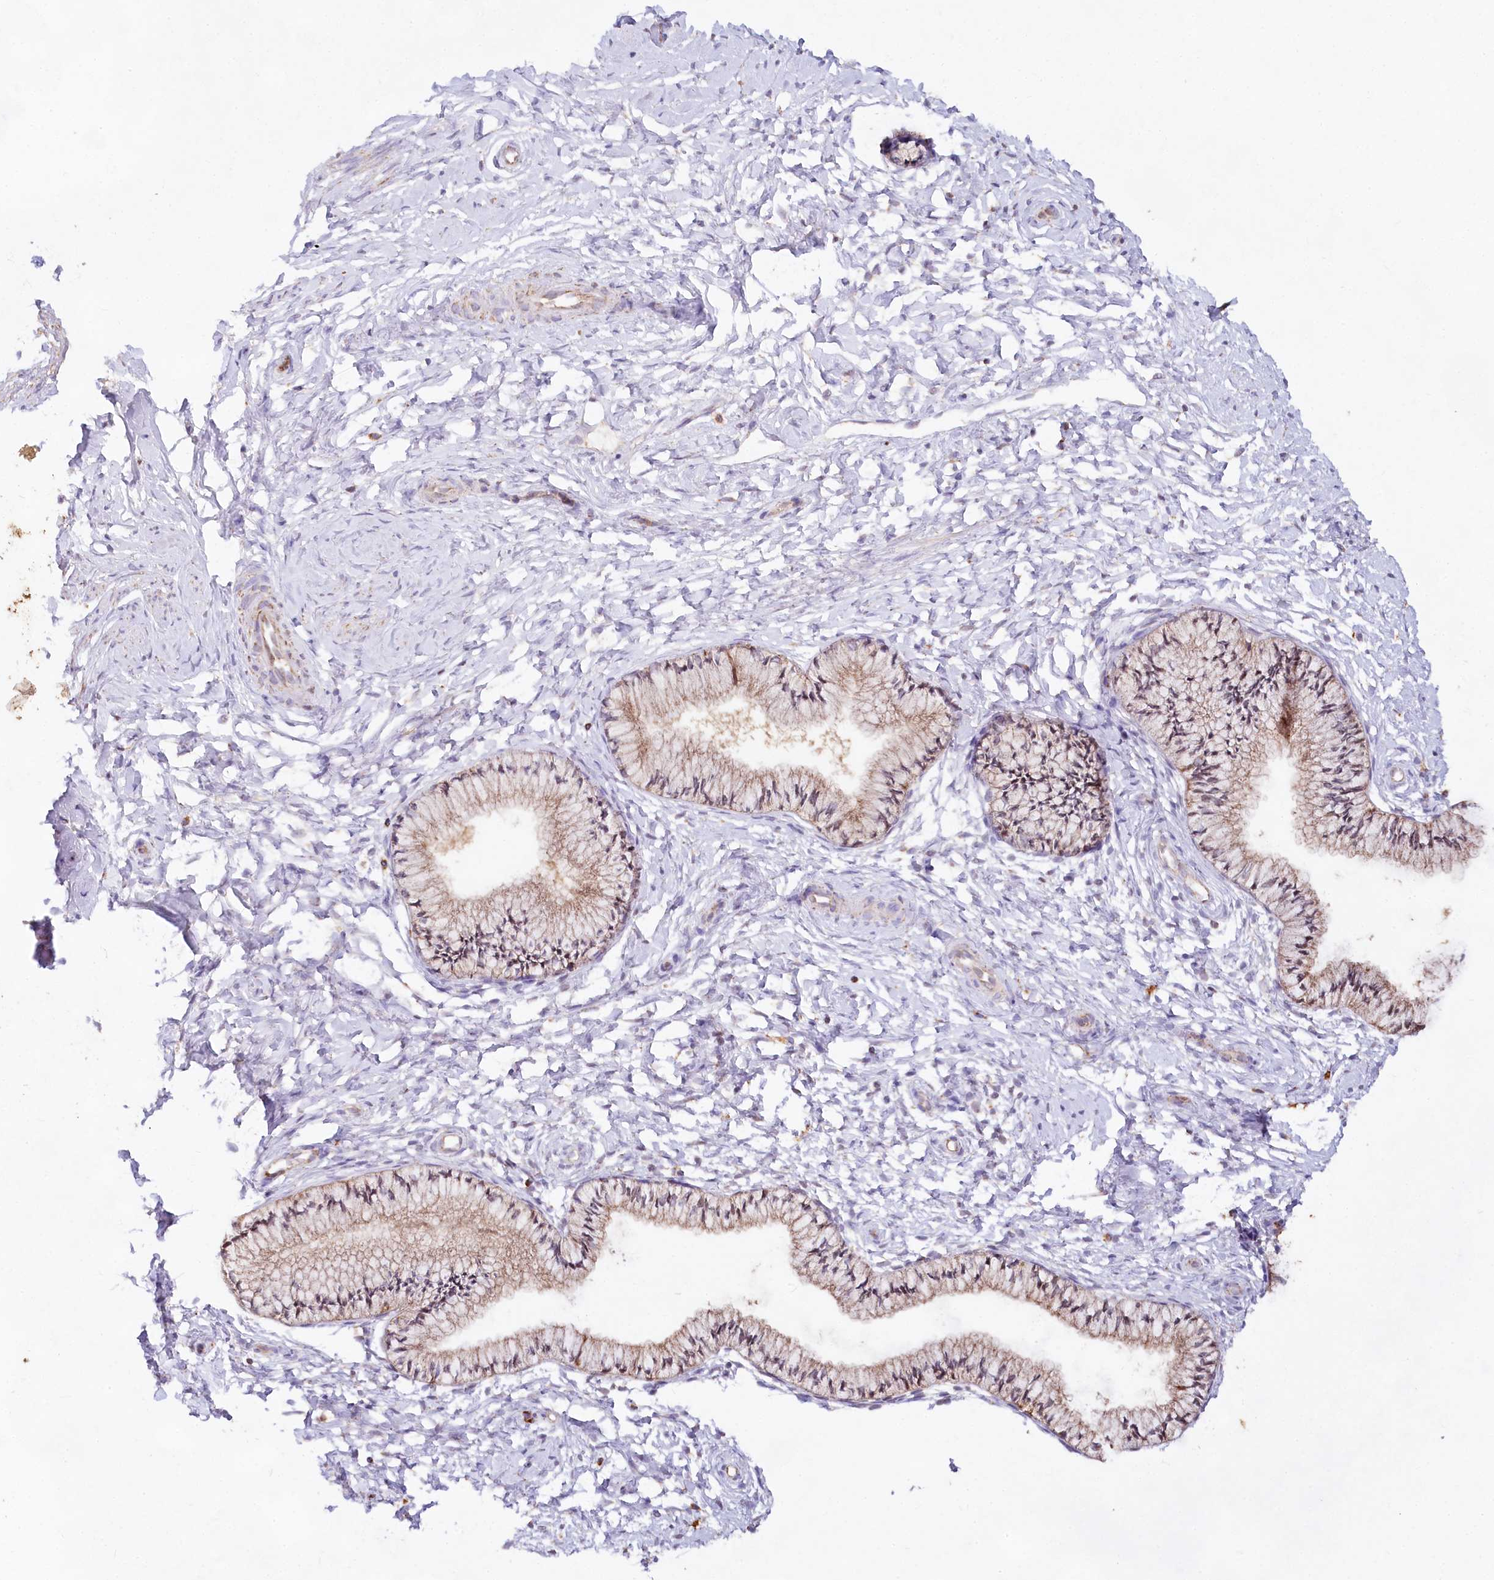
{"staining": {"intensity": "moderate", "quantity": "25%-75%", "location": "cytoplasmic/membranous"}, "tissue": "cervix", "cell_type": "Glandular cells", "image_type": "normal", "snomed": [{"axis": "morphology", "description": "Normal tissue, NOS"}, {"axis": "topography", "description": "Cervix"}], "caption": "Benign cervix shows moderate cytoplasmic/membranous expression in approximately 25%-75% of glandular cells, visualized by immunohistochemistry.", "gene": "TASOR2", "patient": {"sex": "female", "age": 33}}